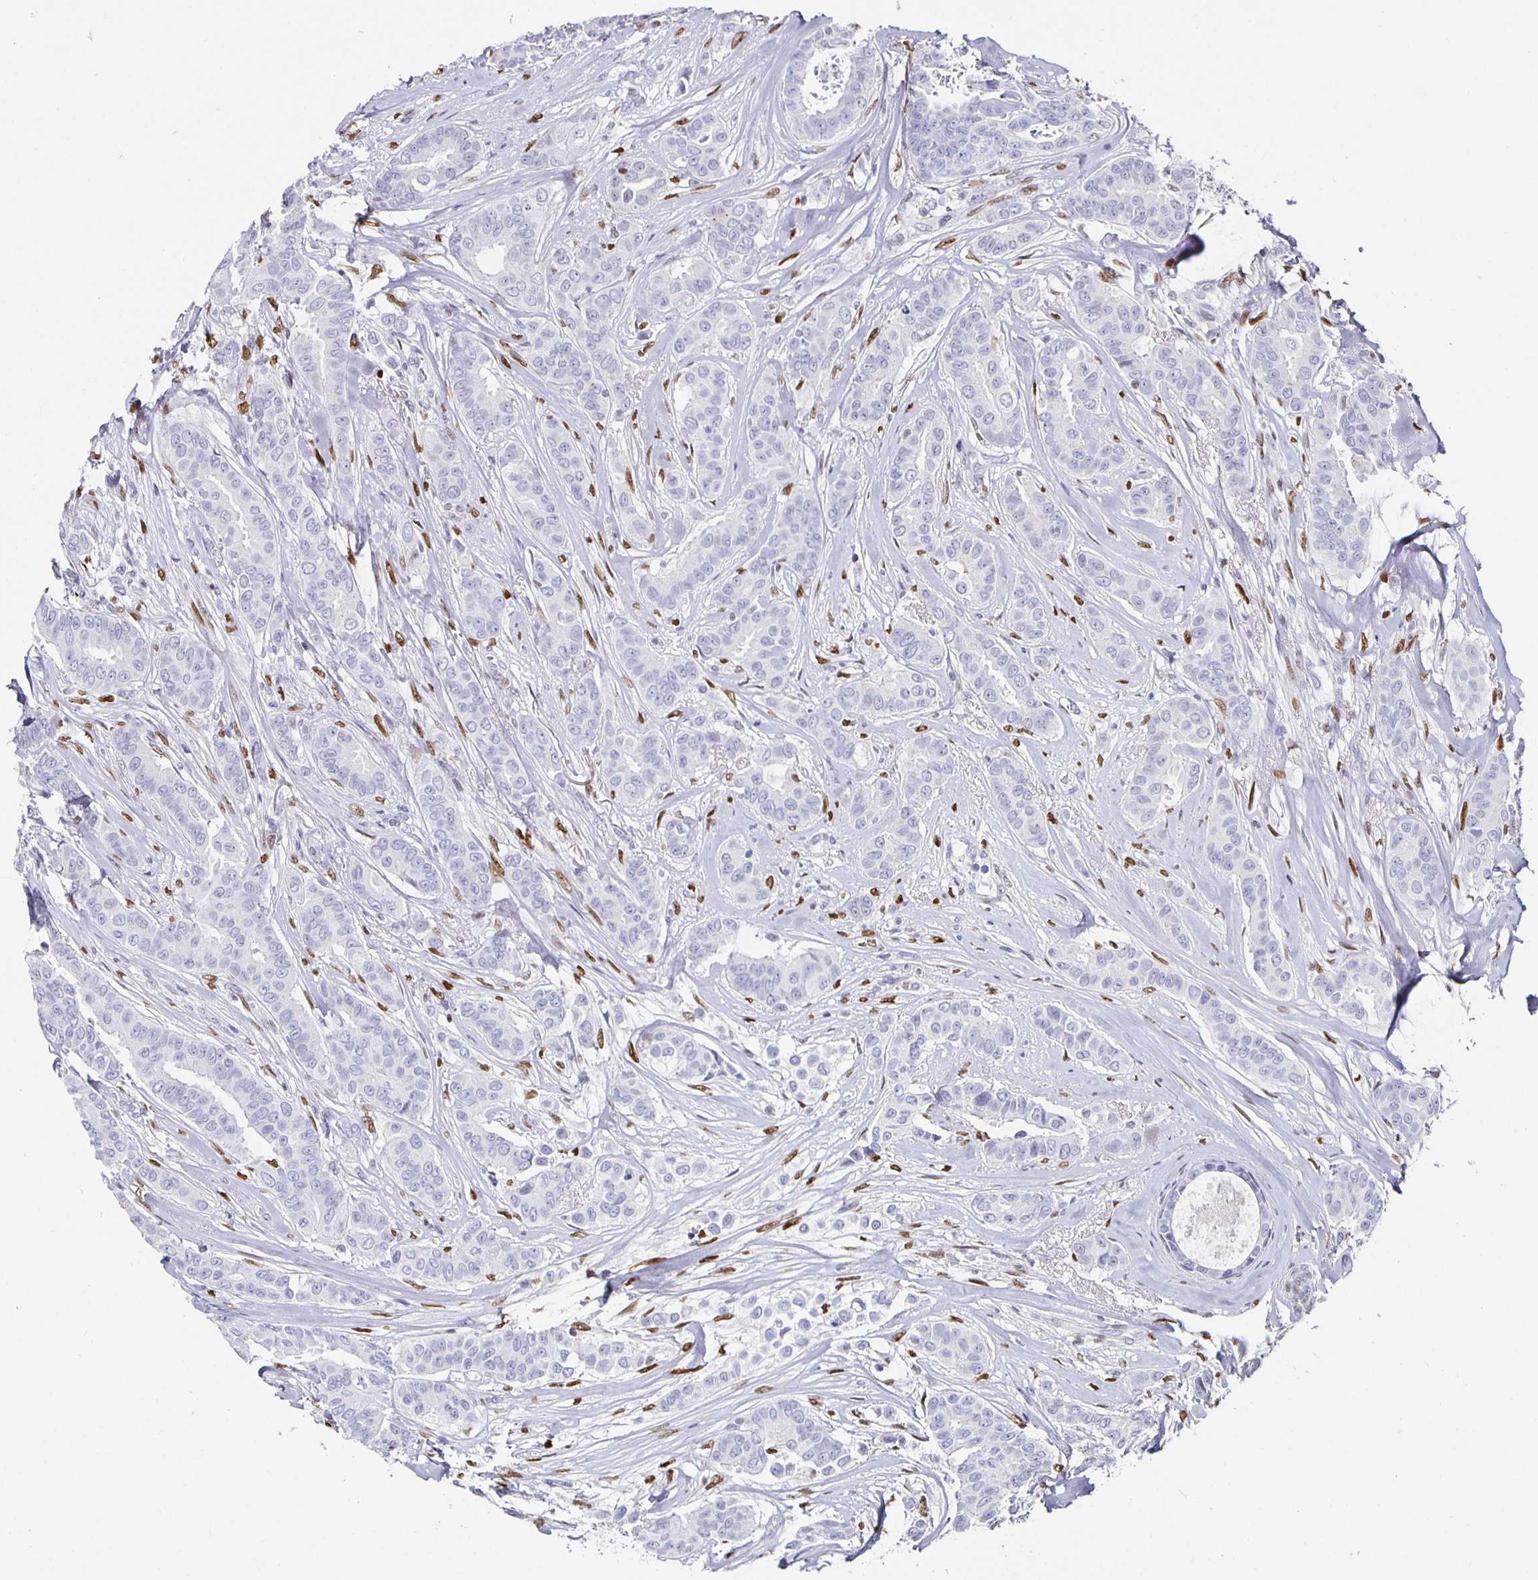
{"staining": {"intensity": "negative", "quantity": "none", "location": "none"}, "tissue": "breast cancer", "cell_type": "Tumor cells", "image_type": "cancer", "snomed": [{"axis": "morphology", "description": "Duct carcinoma"}, {"axis": "topography", "description": "Breast"}], "caption": "Image shows no protein positivity in tumor cells of breast cancer tissue. (DAB IHC visualized using brightfield microscopy, high magnification).", "gene": "RUNX2", "patient": {"sex": "female", "age": 45}}